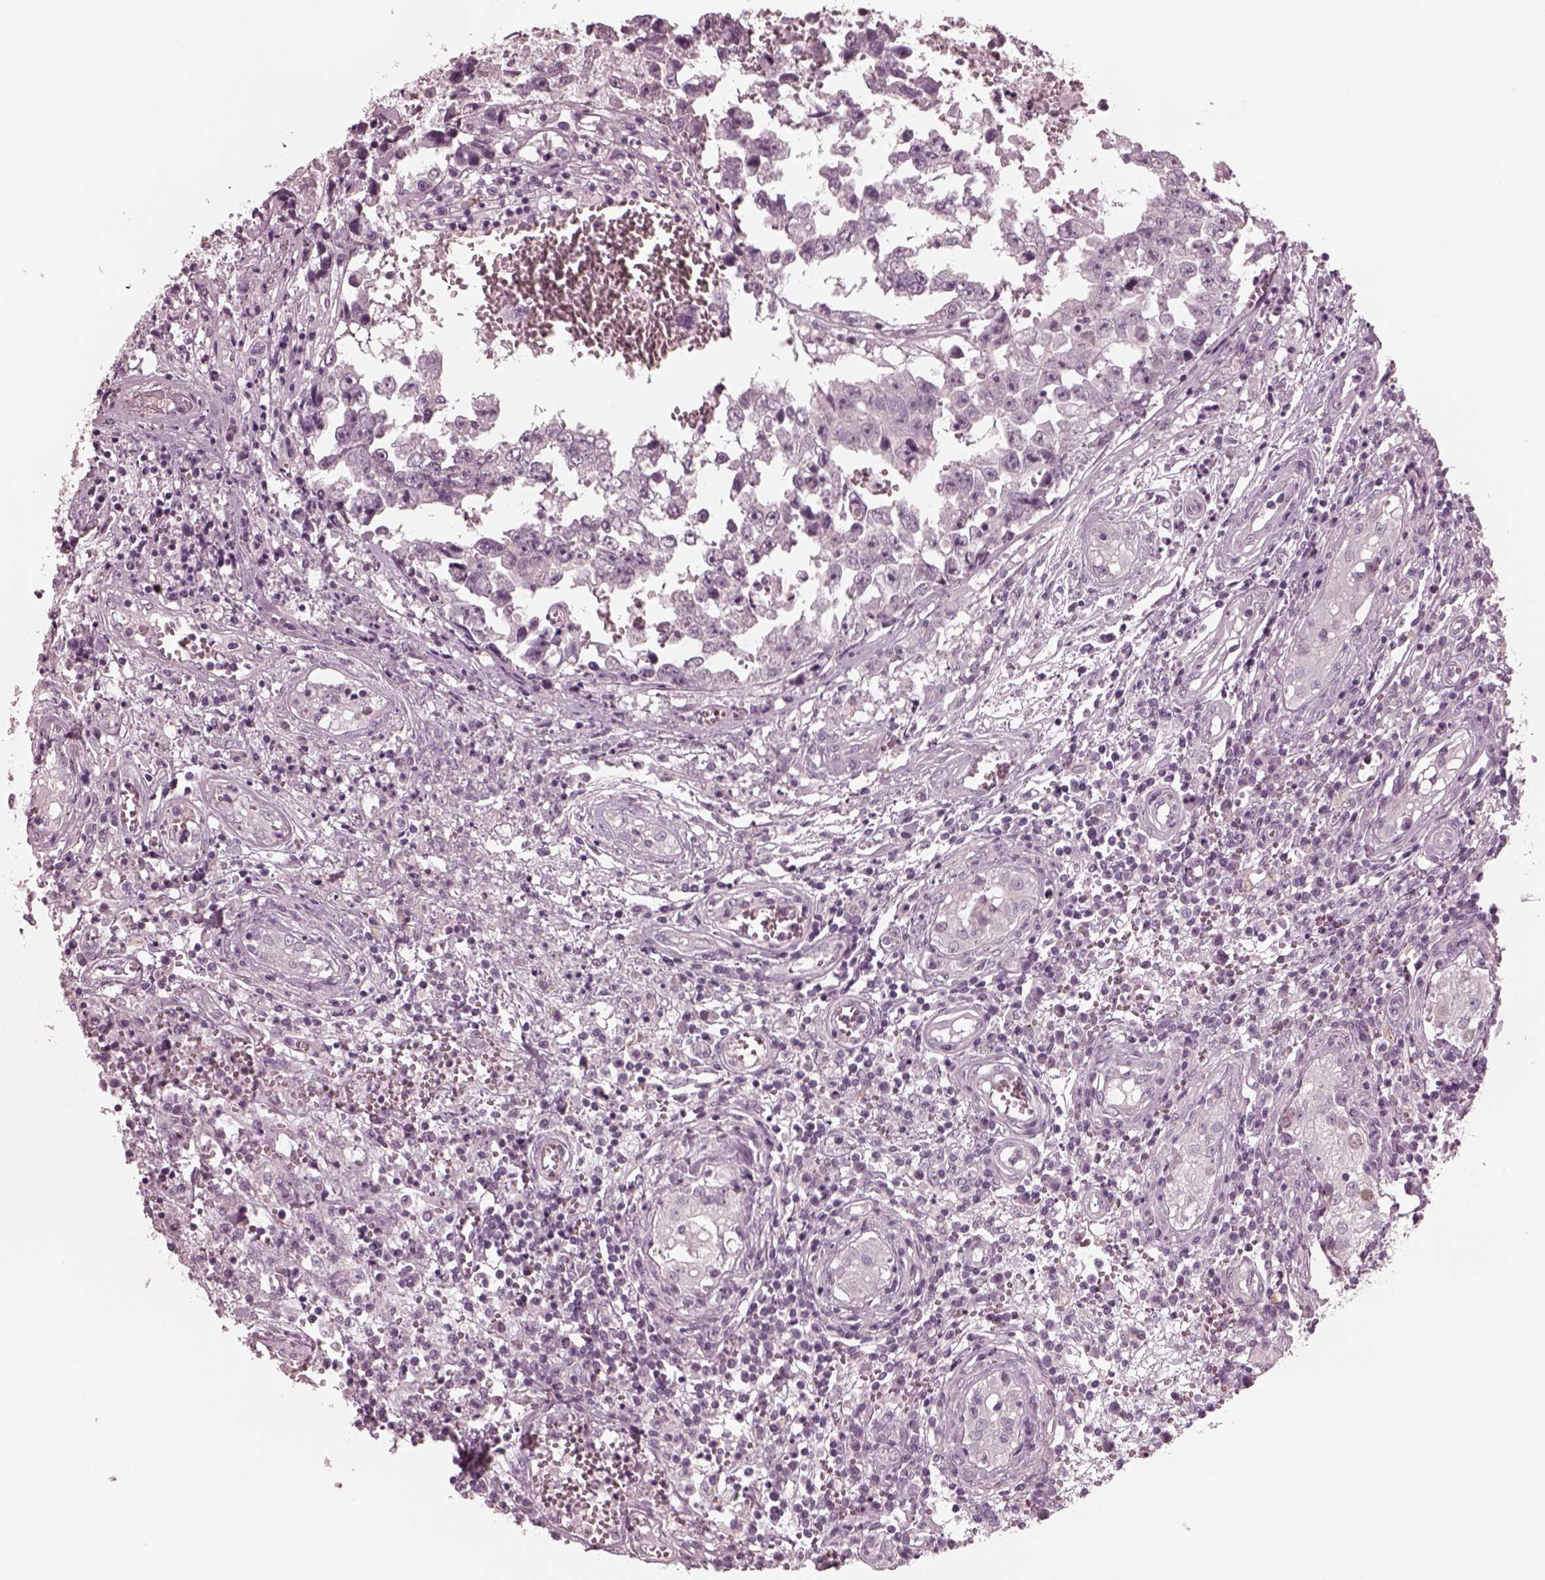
{"staining": {"intensity": "negative", "quantity": "none", "location": "none"}, "tissue": "testis cancer", "cell_type": "Tumor cells", "image_type": "cancer", "snomed": [{"axis": "morphology", "description": "Carcinoma, Embryonal, NOS"}, {"axis": "topography", "description": "Testis"}], "caption": "Tumor cells show no significant positivity in embryonal carcinoma (testis).", "gene": "YY2", "patient": {"sex": "male", "age": 36}}